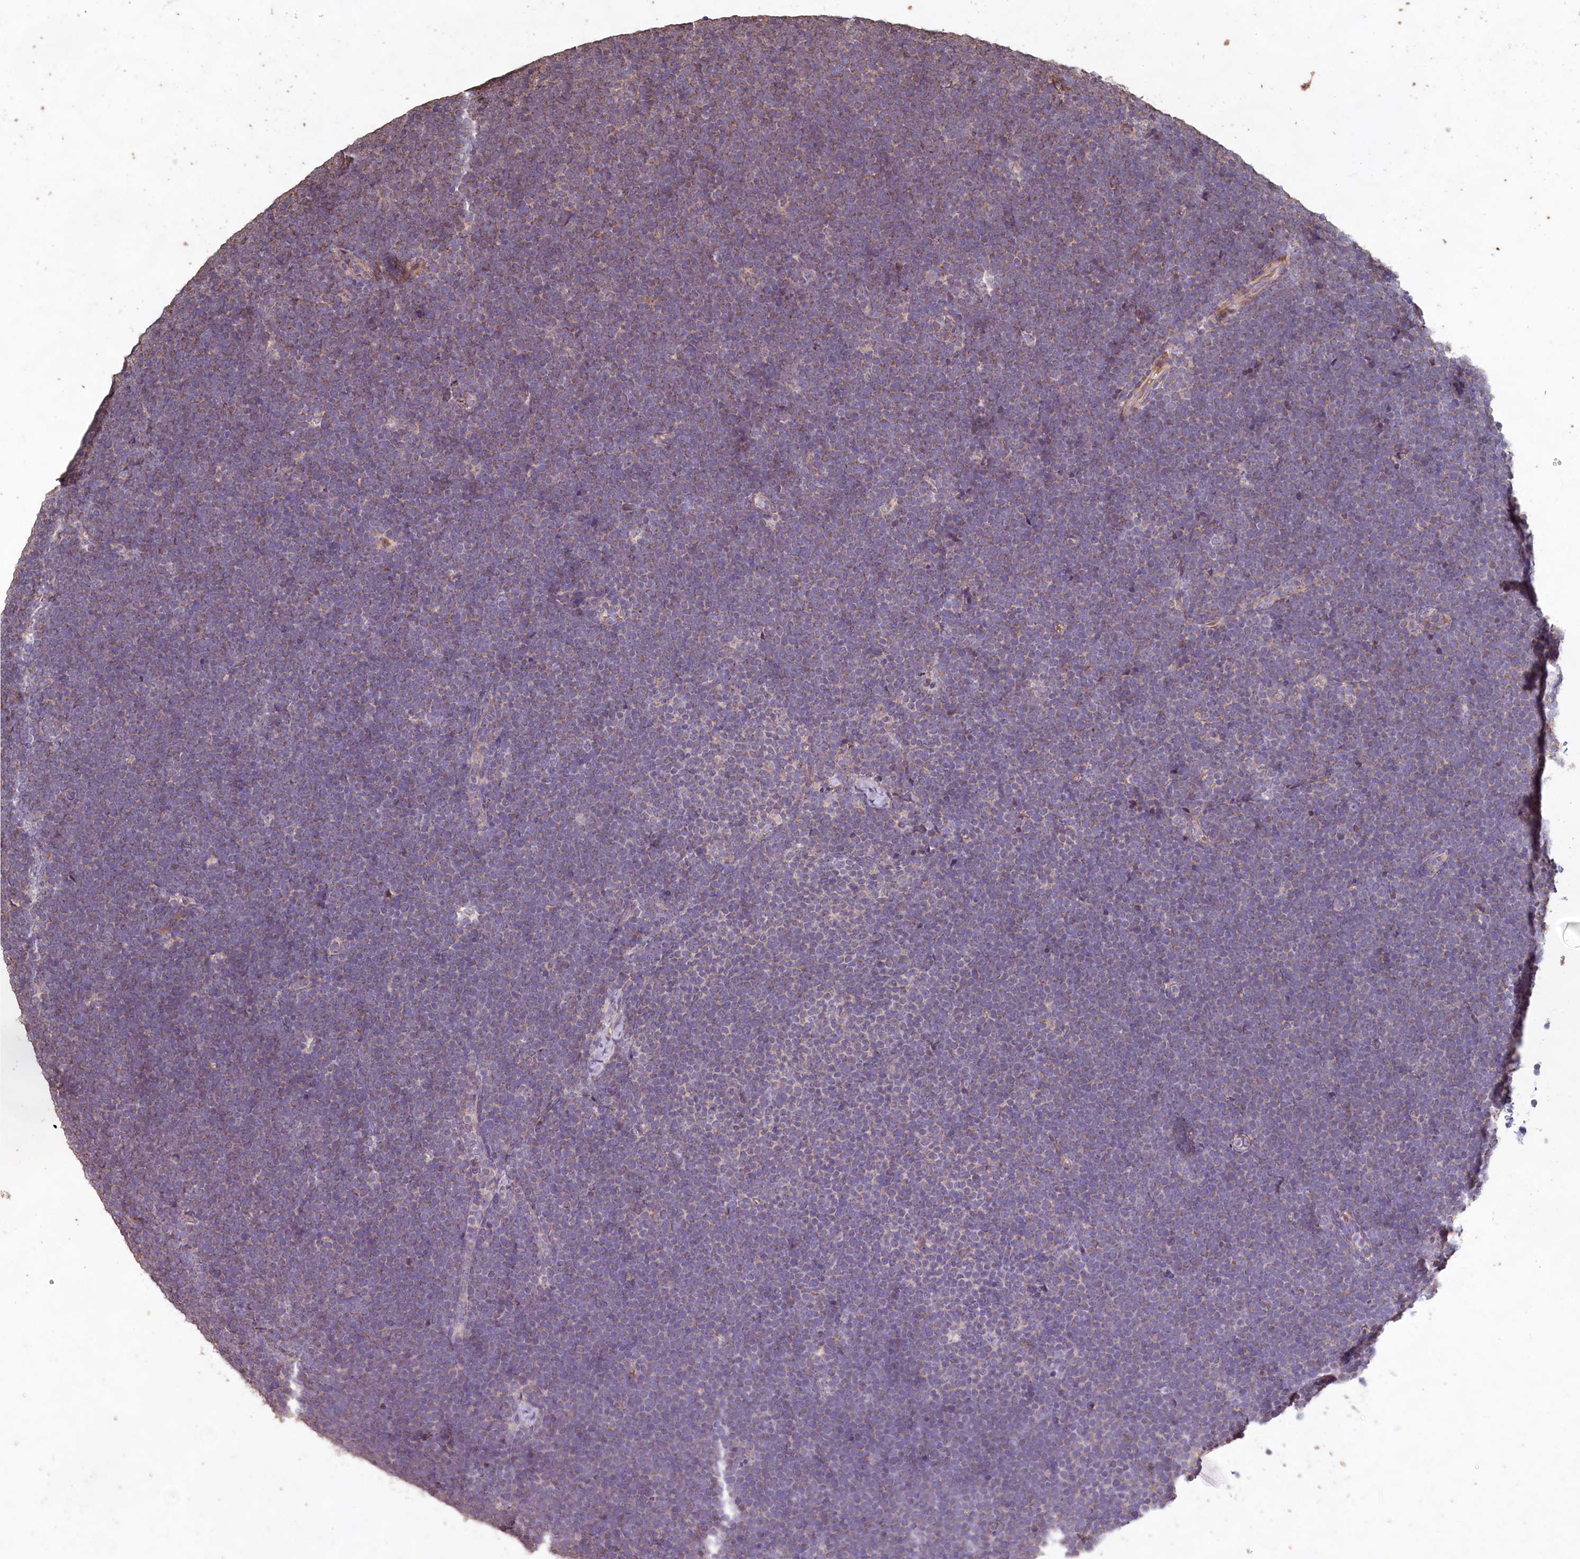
{"staining": {"intensity": "weak", "quantity": "25%-75%", "location": "cytoplasmic/membranous"}, "tissue": "lymphoma", "cell_type": "Tumor cells", "image_type": "cancer", "snomed": [{"axis": "morphology", "description": "Malignant lymphoma, non-Hodgkin's type, High grade"}, {"axis": "topography", "description": "Lymph node"}], "caption": "Human lymphoma stained with a protein marker demonstrates weak staining in tumor cells.", "gene": "FUNDC1", "patient": {"sex": "male", "age": 13}}